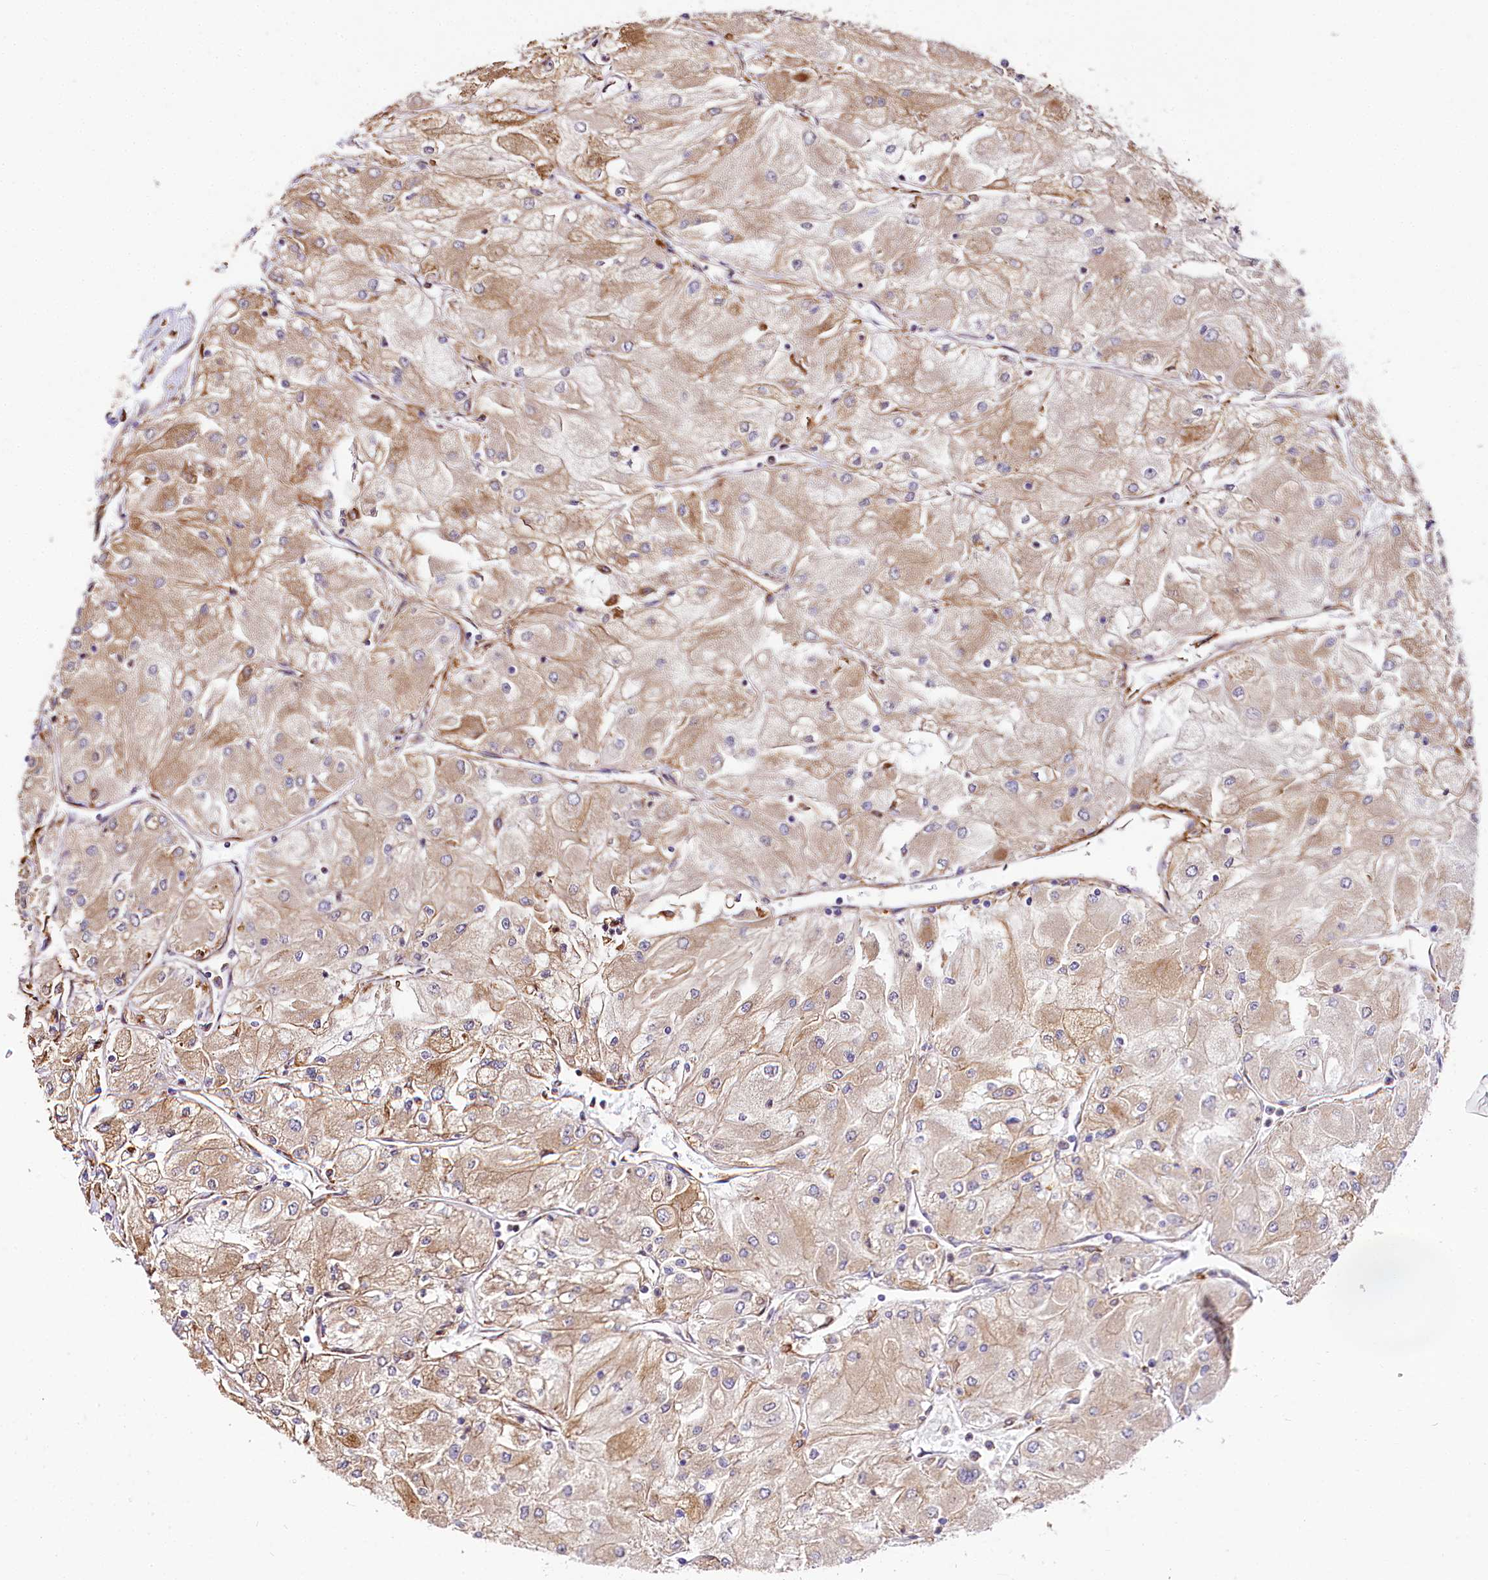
{"staining": {"intensity": "moderate", "quantity": ">75%", "location": "cytoplasmic/membranous"}, "tissue": "renal cancer", "cell_type": "Tumor cells", "image_type": "cancer", "snomed": [{"axis": "morphology", "description": "Adenocarcinoma, NOS"}, {"axis": "topography", "description": "Kidney"}], "caption": "DAB immunohistochemical staining of adenocarcinoma (renal) reveals moderate cytoplasmic/membranous protein staining in approximately >75% of tumor cells.", "gene": "PPIP5K2", "patient": {"sex": "male", "age": 80}}